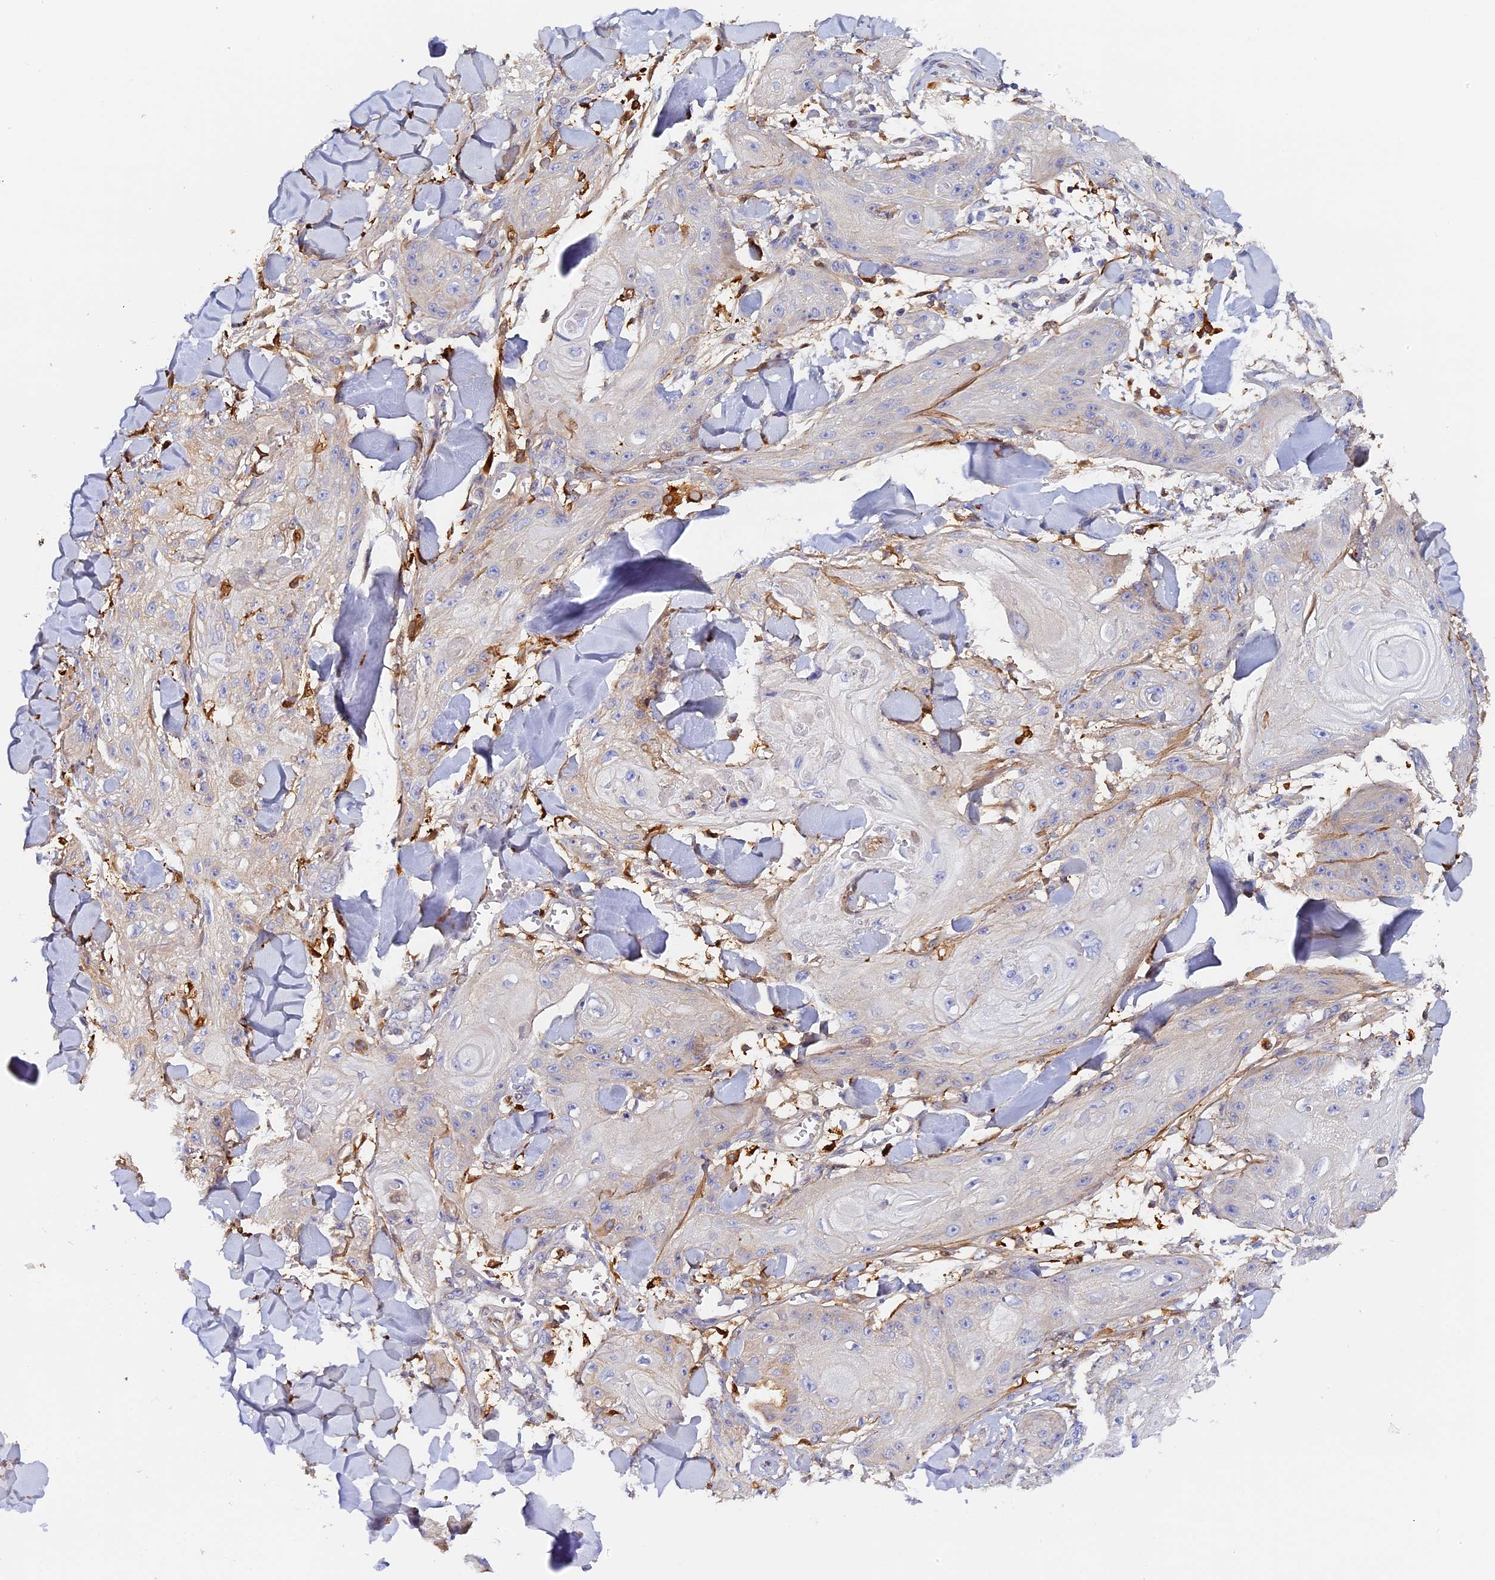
{"staining": {"intensity": "negative", "quantity": "none", "location": "none"}, "tissue": "skin cancer", "cell_type": "Tumor cells", "image_type": "cancer", "snomed": [{"axis": "morphology", "description": "Squamous cell carcinoma, NOS"}, {"axis": "topography", "description": "Skin"}], "caption": "Image shows no significant protein staining in tumor cells of skin squamous cell carcinoma. (DAB (3,3'-diaminobenzidine) immunohistochemistry visualized using brightfield microscopy, high magnification).", "gene": "KATNB1", "patient": {"sex": "male", "age": 74}}